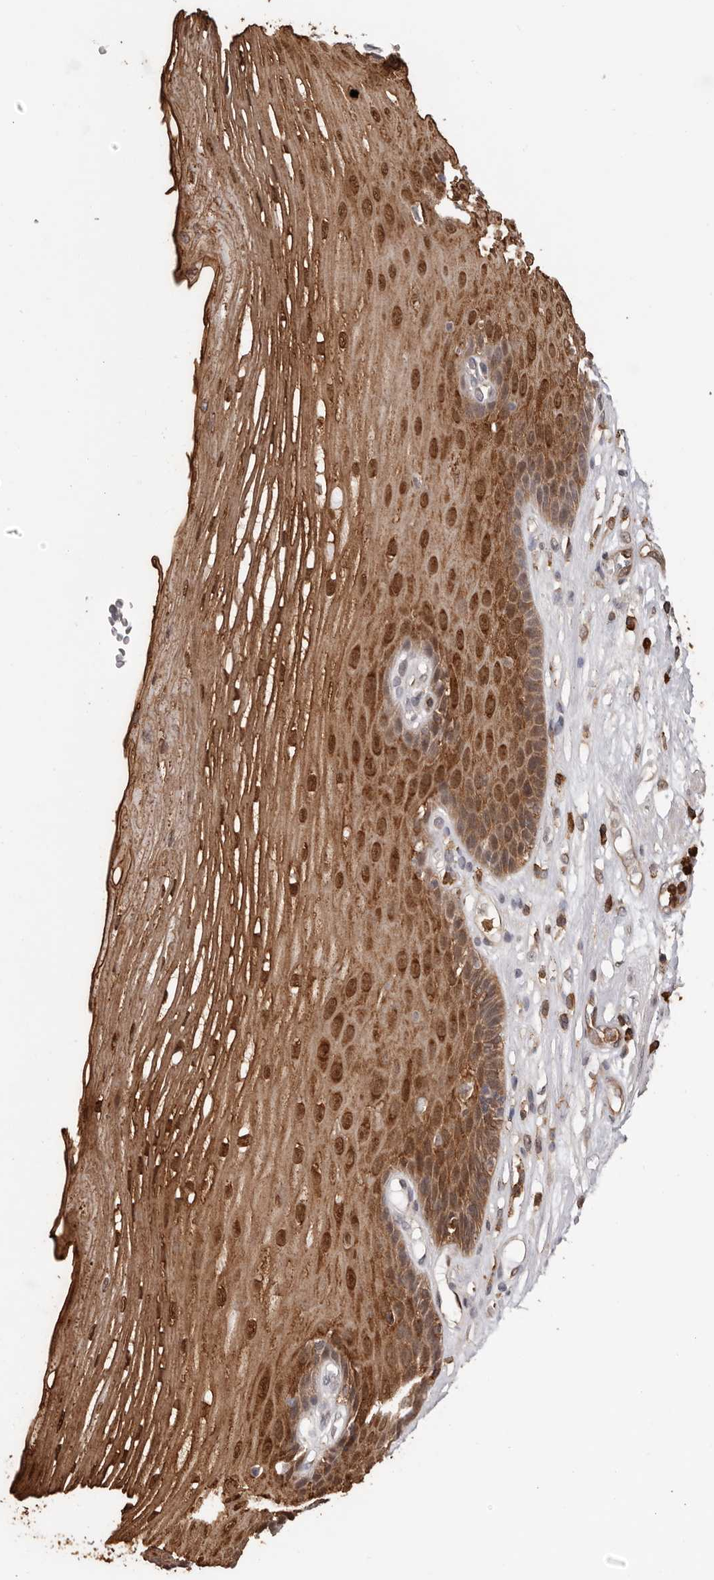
{"staining": {"intensity": "strong", "quantity": ">75%", "location": "cytoplasmic/membranous,nuclear"}, "tissue": "esophagus", "cell_type": "Squamous epithelial cells", "image_type": "normal", "snomed": [{"axis": "morphology", "description": "Normal tissue, NOS"}, {"axis": "topography", "description": "Esophagus"}], "caption": "Squamous epithelial cells demonstrate strong cytoplasmic/membranous,nuclear staining in approximately >75% of cells in normal esophagus.", "gene": "PRR12", "patient": {"sex": "male", "age": 62}}